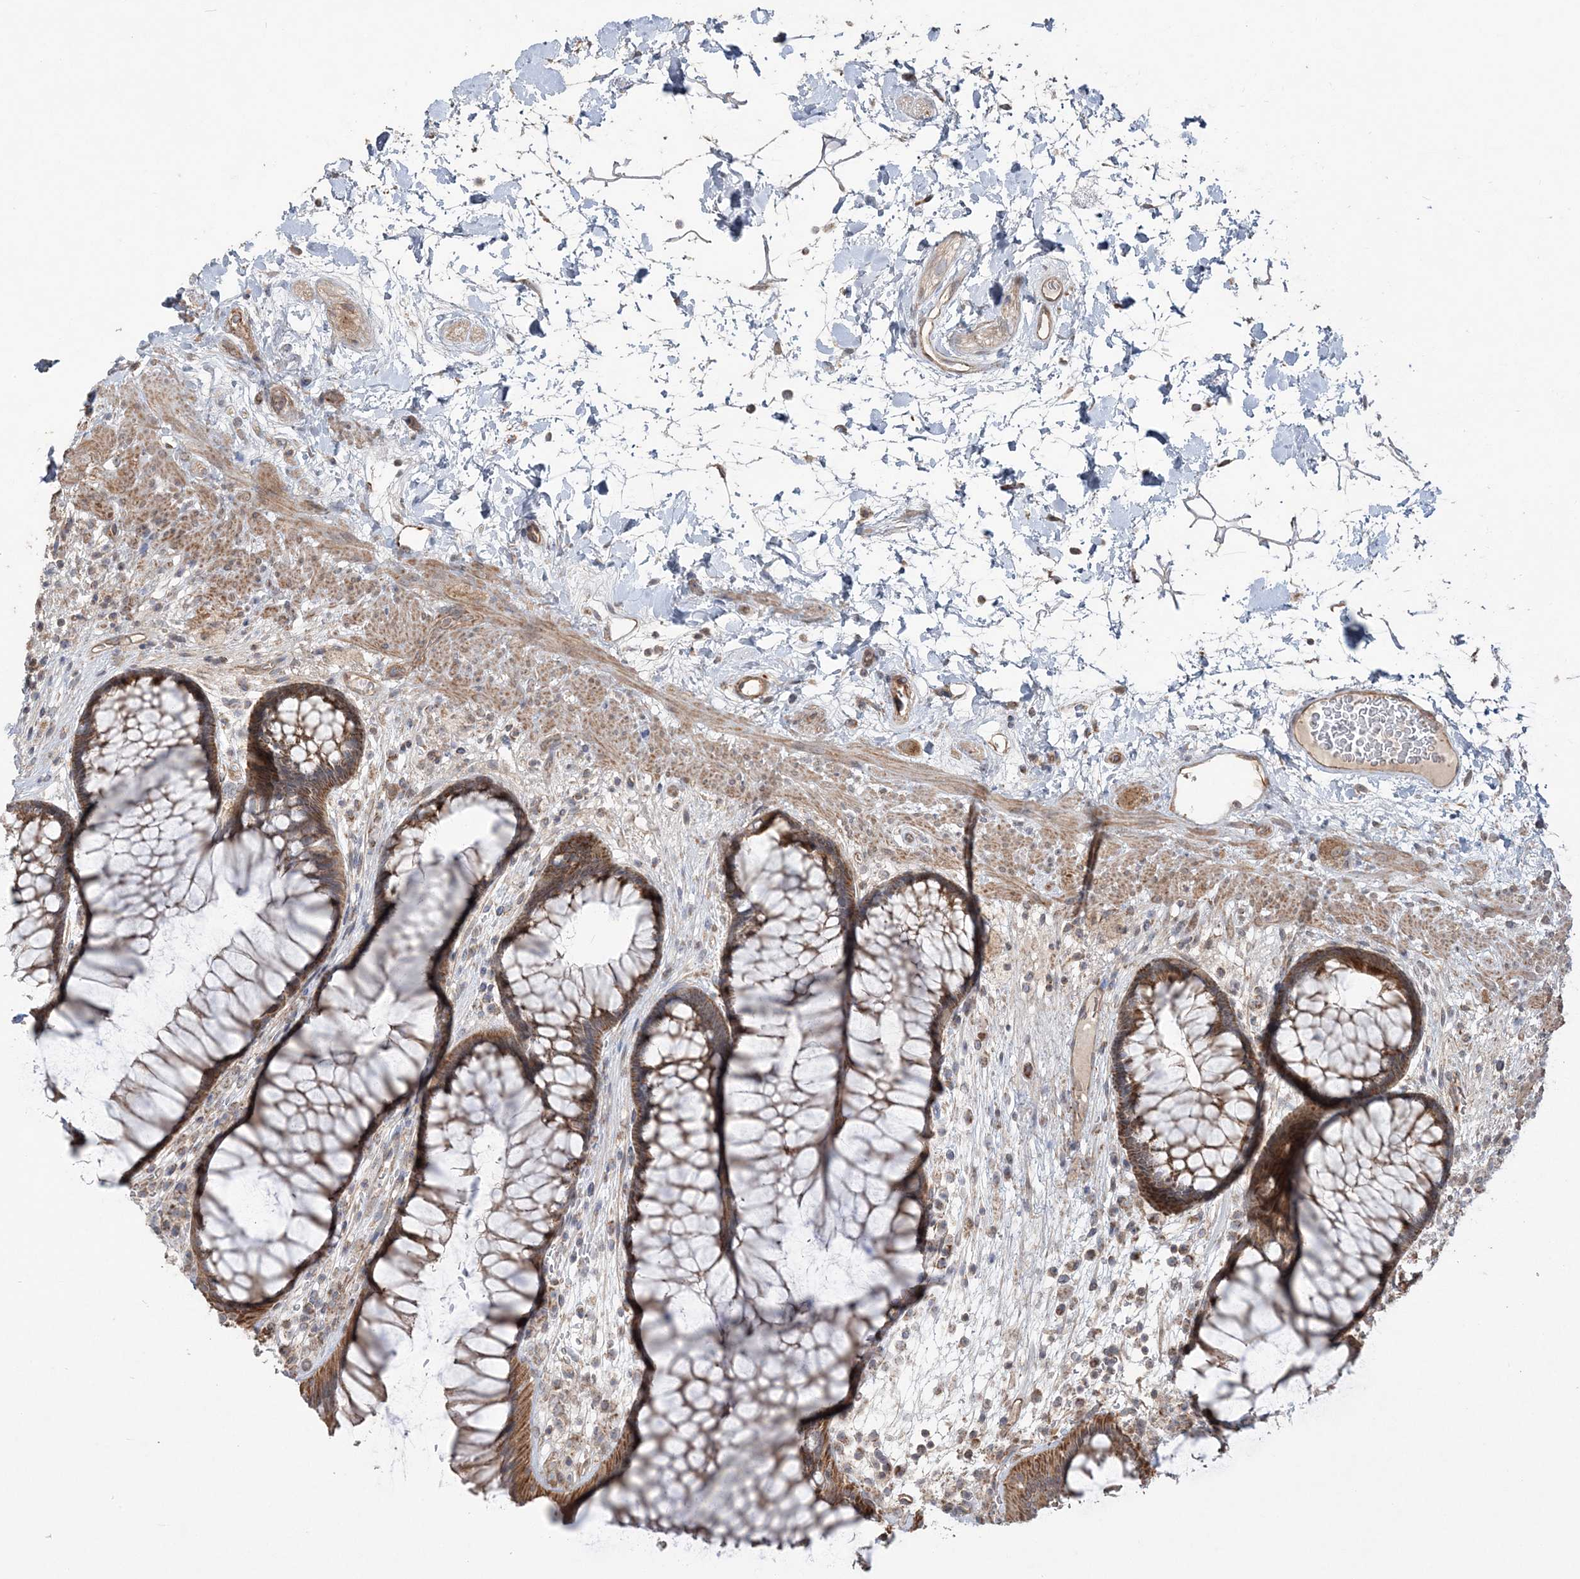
{"staining": {"intensity": "strong", "quantity": ">75%", "location": "cytoplasmic/membranous"}, "tissue": "rectum", "cell_type": "Glandular cells", "image_type": "normal", "snomed": [{"axis": "morphology", "description": "Normal tissue, NOS"}, {"axis": "topography", "description": "Rectum"}], "caption": "Rectum stained with DAB immunohistochemistry (IHC) shows high levels of strong cytoplasmic/membranous expression in approximately >75% of glandular cells.", "gene": "SCLT1", "patient": {"sex": "male", "age": 51}}